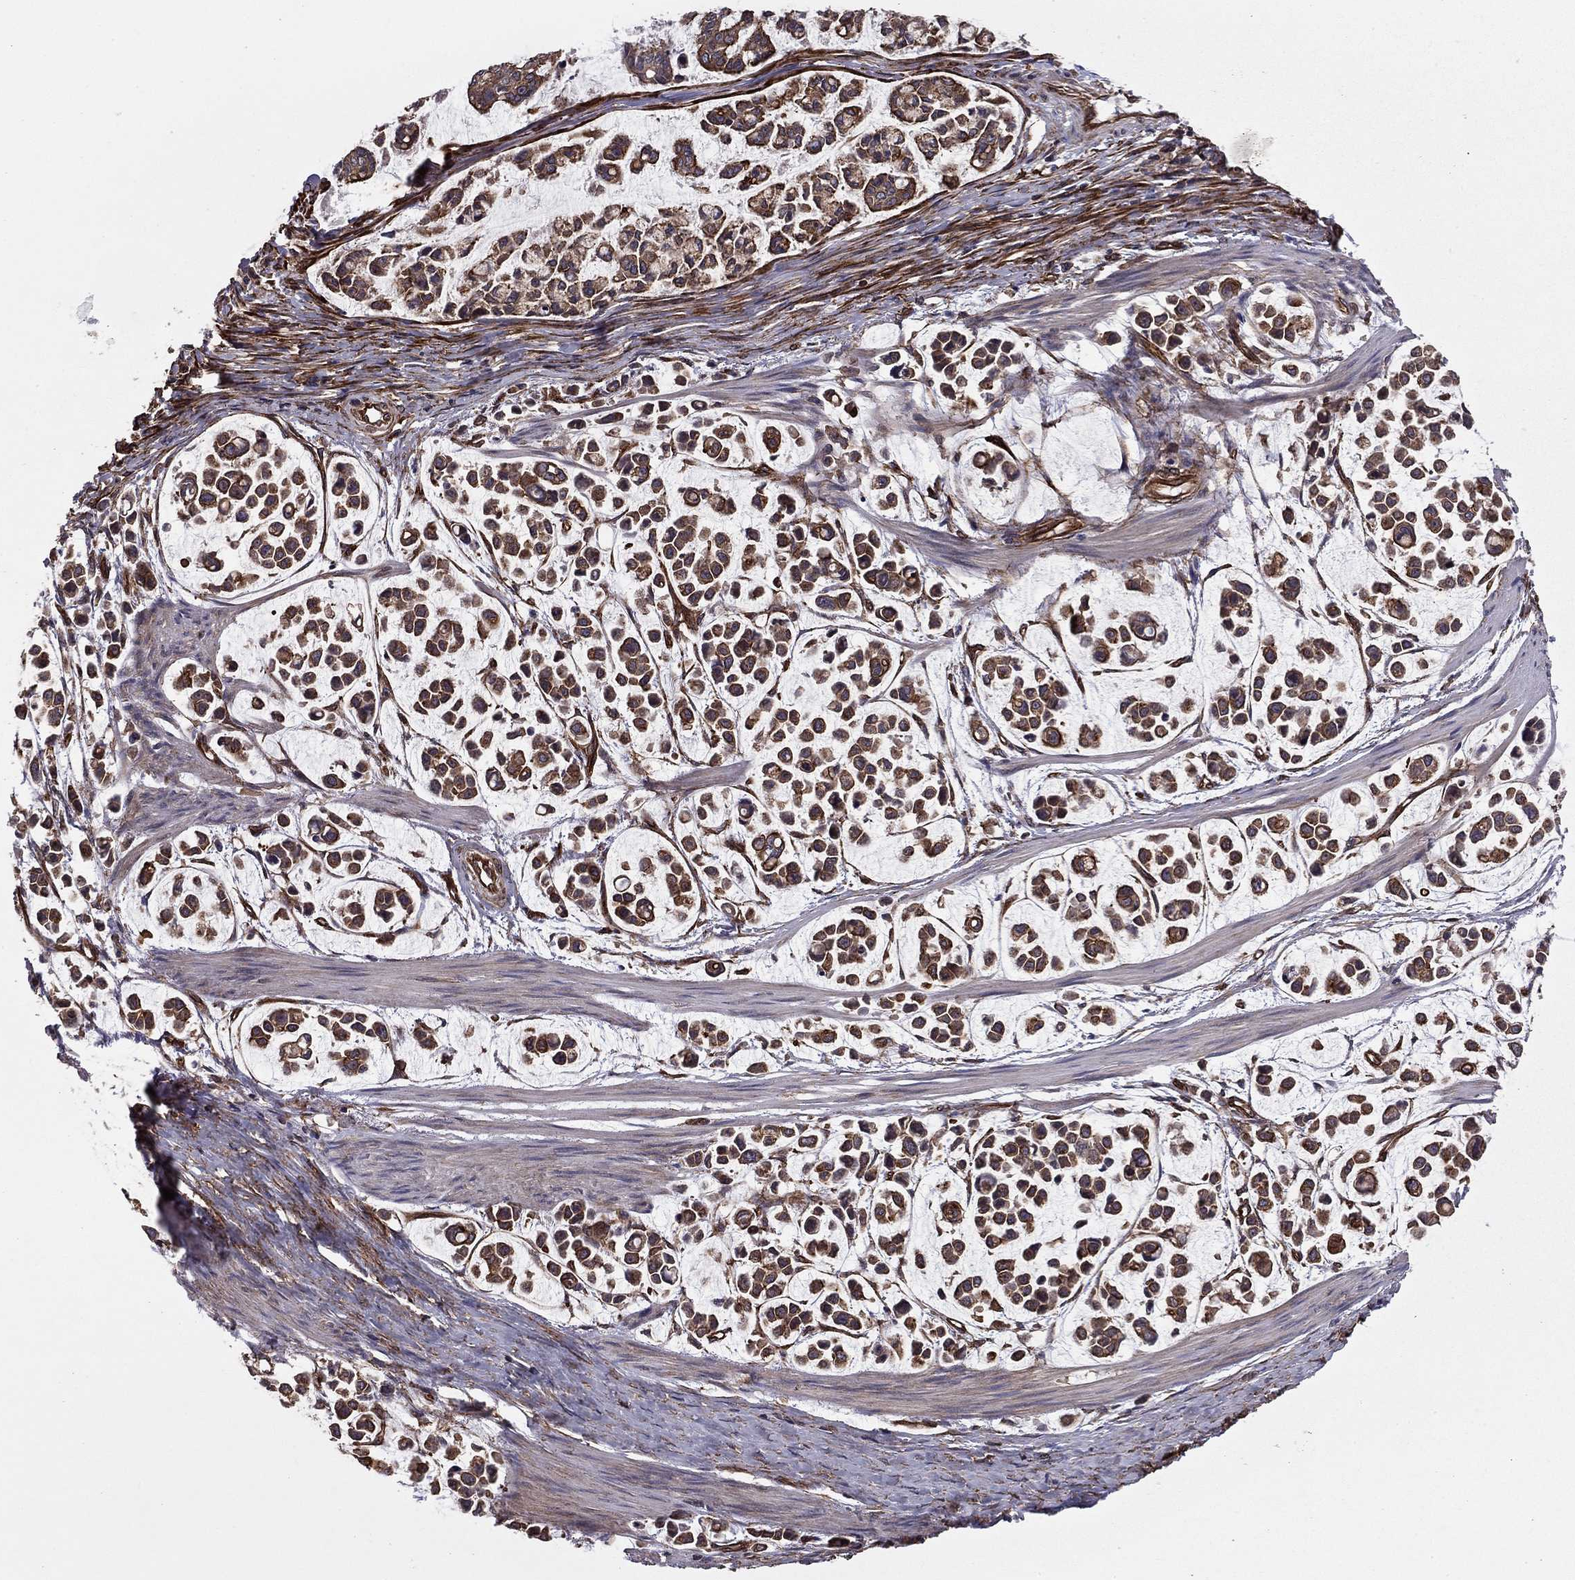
{"staining": {"intensity": "strong", "quantity": ">75%", "location": "cytoplasmic/membranous"}, "tissue": "stomach cancer", "cell_type": "Tumor cells", "image_type": "cancer", "snomed": [{"axis": "morphology", "description": "Adenocarcinoma, NOS"}, {"axis": "topography", "description": "Stomach"}], "caption": "Protein staining of stomach adenocarcinoma tissue displays strong cytoplasmic/membranous staining in approximately >75% of tumor cells.", "gene": "SHMT1", "patient": {"sex": "male", "age": 82}}